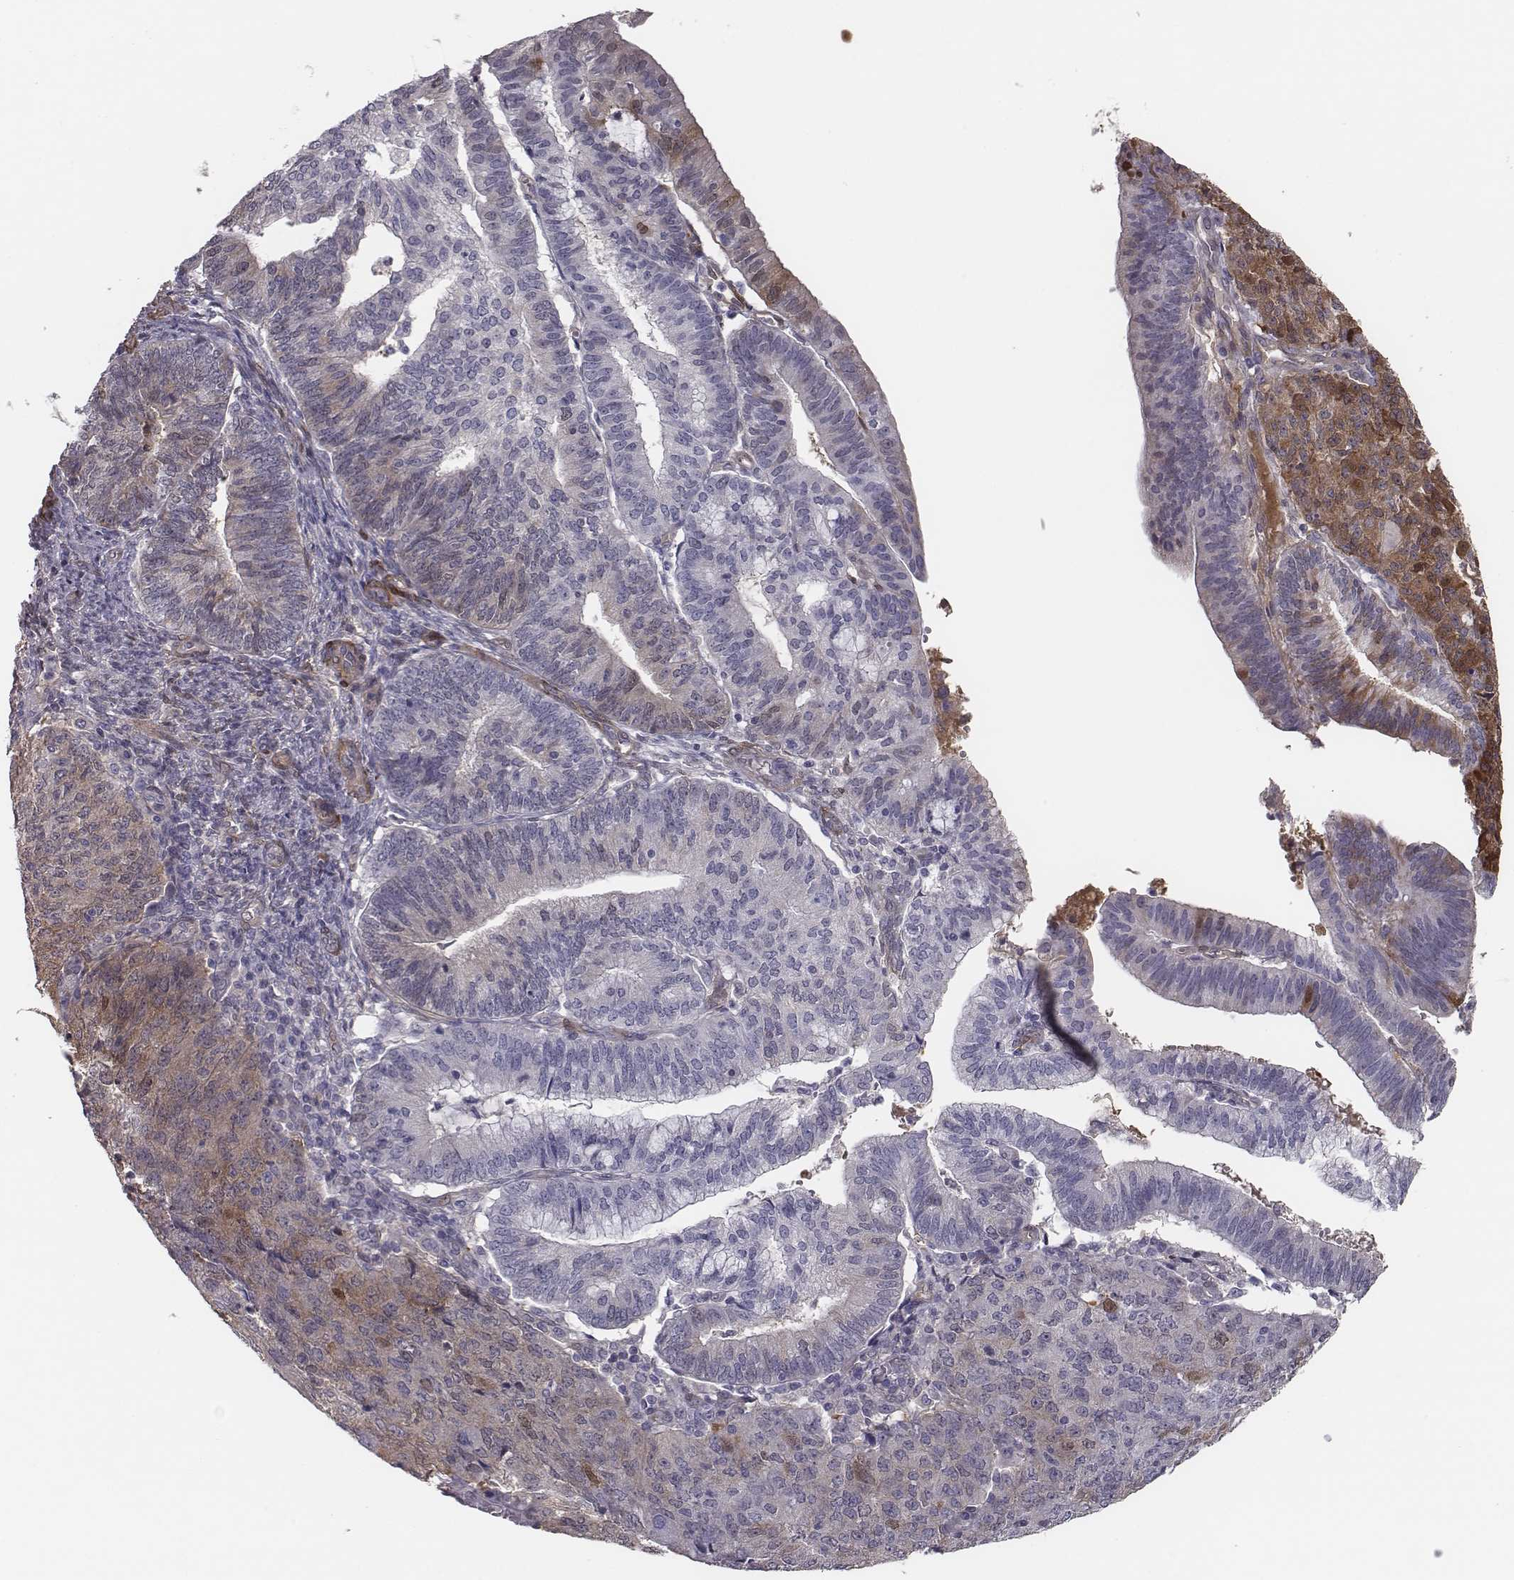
{"staining": {"intensity": "moderate", "quantity": "25%-75%", "location": "cytoplasmic/membranous"}, "tissue": "endometrial cancer", "cell_type": "Tumor cells", "image_type": "cancer", "snomed": [{"axis": "morphology", "description": "Adenocarcinoma, NOS"}, {"axis": "topography", "description": "Endometrium"}], "caption": "The photomicrograph displays immunohistochemical staining of endometrial cancer (adenocarcinoma). There is moderate cytoplasmic/membranous staining is appreciated in about 25%-75% of tumor cells.", "gene": "ISYNA1", "patient": {"sex": "female", "age": 82}}